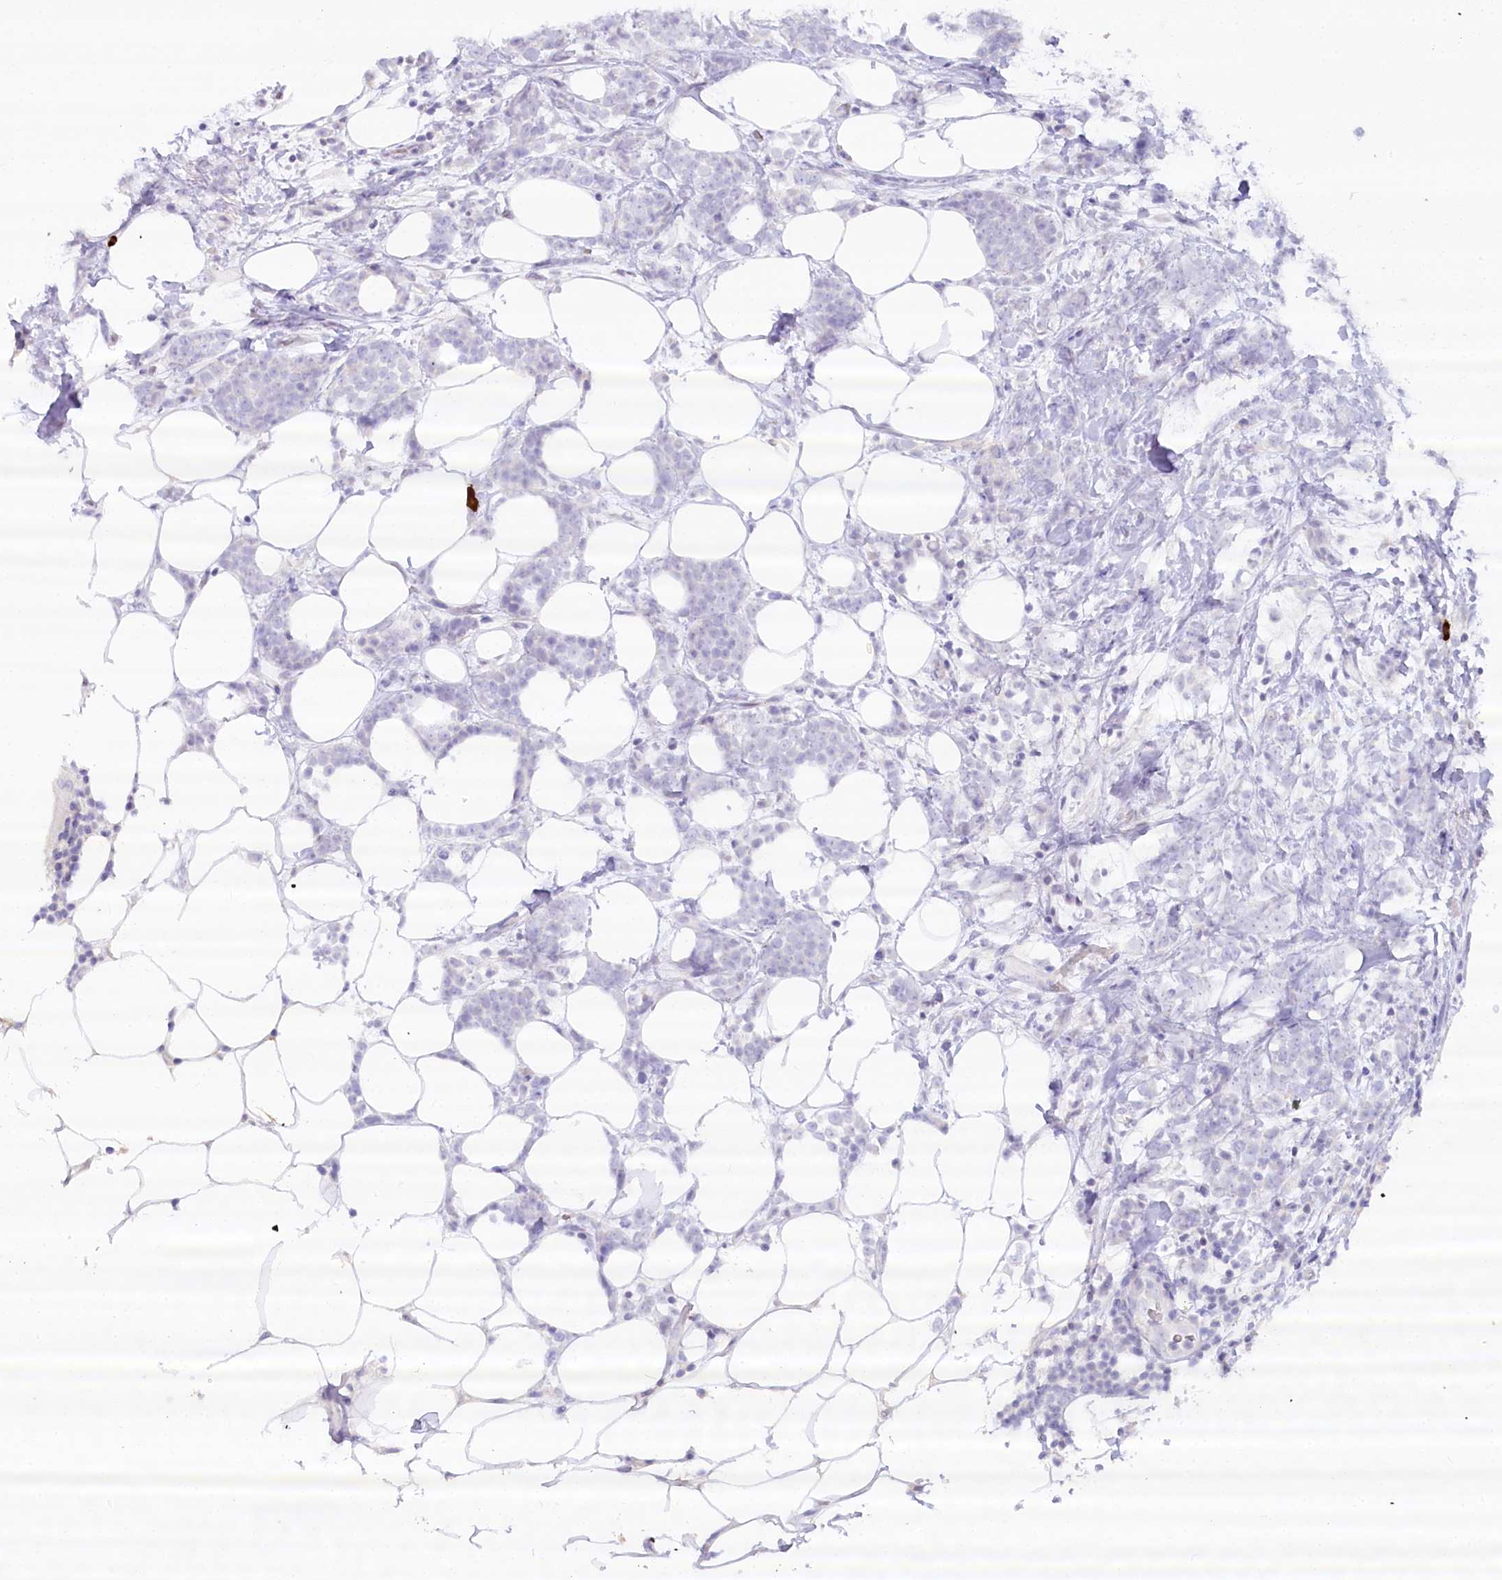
{"staining": {"intensity": "negative", "quantity": "none", "location": "none"}, "tissue": "breast cancer", "cell_type": "Tumor cells", "image_type": "cancer", "snomed": [{"axis": "morphology", "description": "Lobular carcinoma"}, {"axis": "topography", "description": "Breast"}], "caption": "DAB immunohistochemical staining of breast cancer (lobular carcinoma) reveals no significant positivity in tumor cells.", "gene": "MYOZ1", "patient": {"sex": "female", "age": 58}}